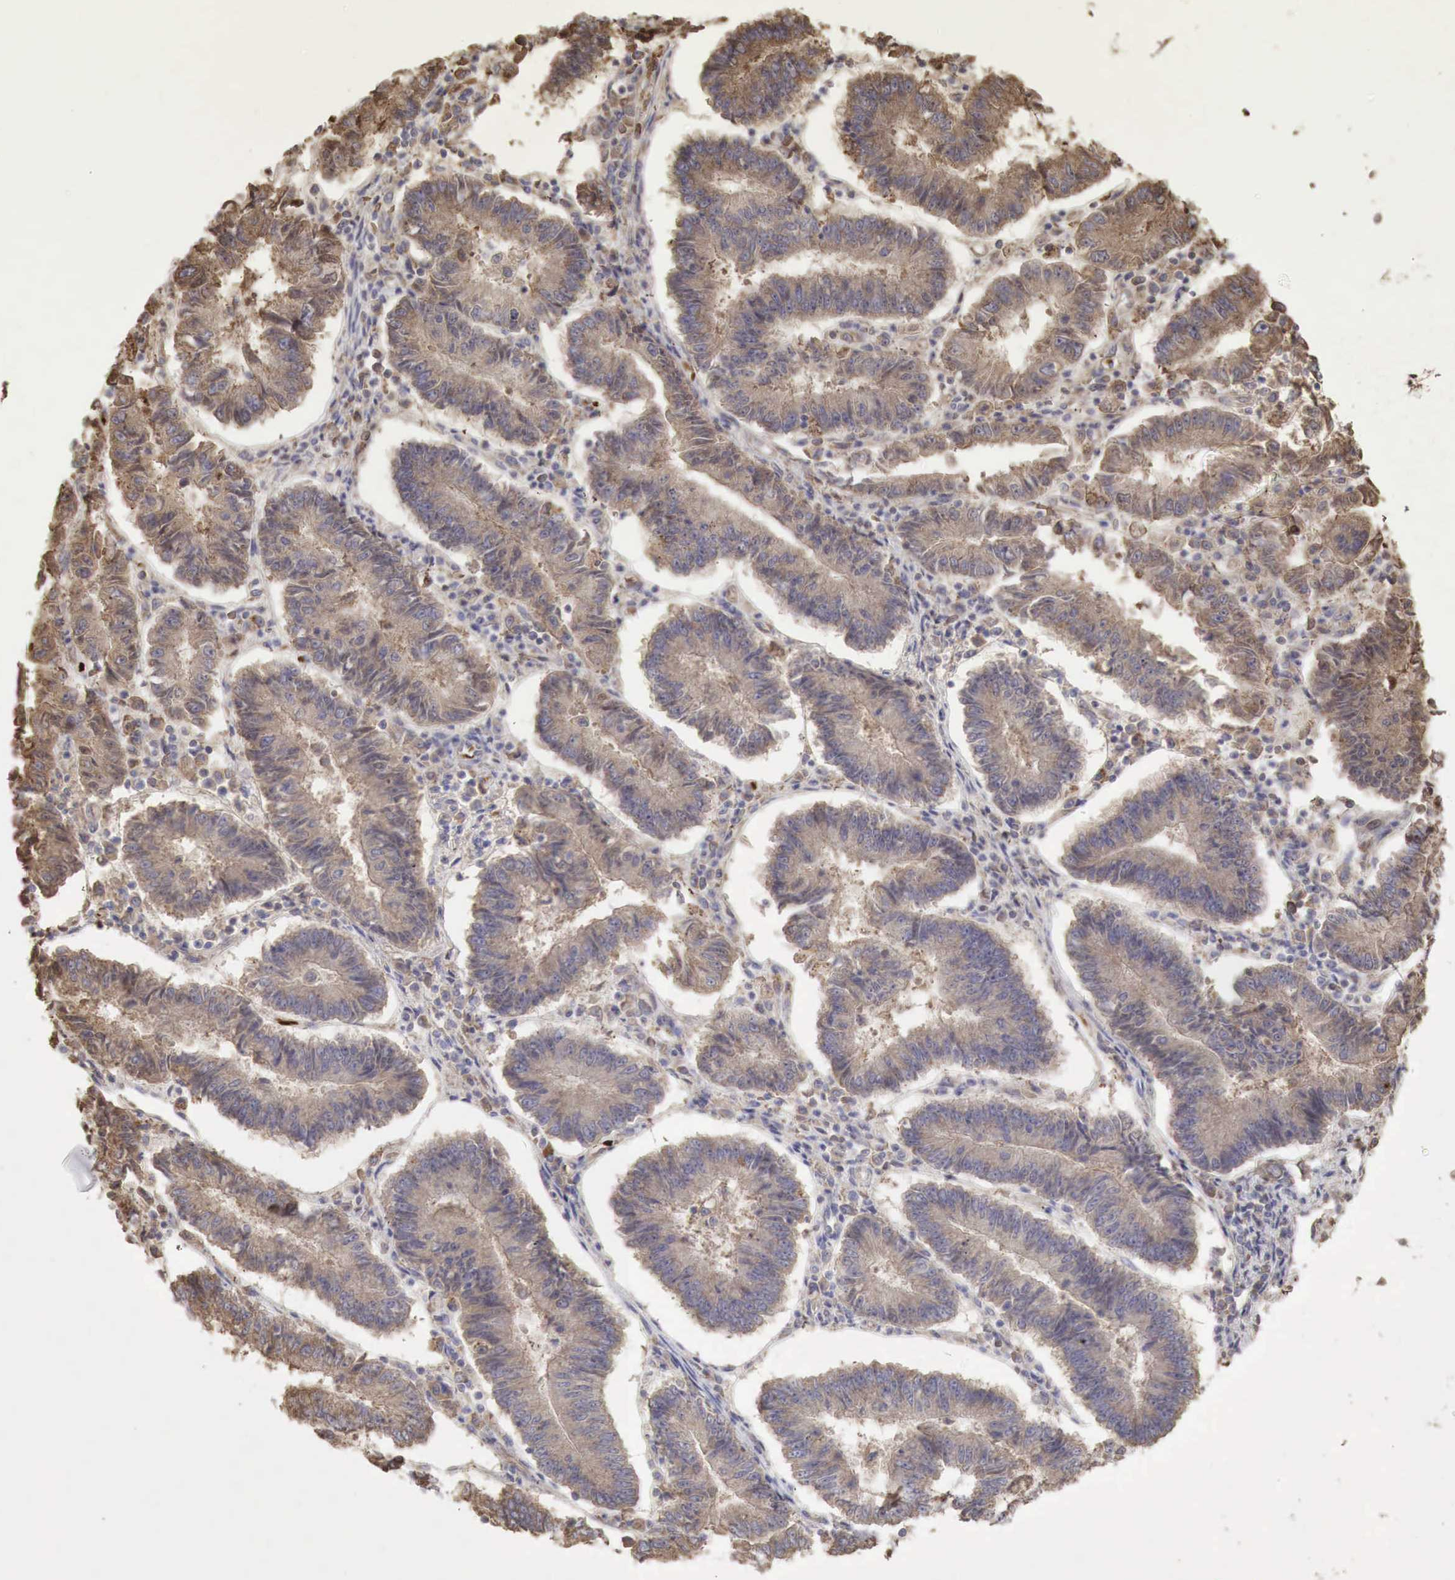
{"staining": {"intensity": "weak", "quantity": ">75%", "location": "cytoplasmic/membranous"}, "tissue": "endometrial cancer", "cell_type": "Tumor cells", "image_type": "cancer", "snomed": [{"axis": "morphology", "description": "Adenocarcinoma, NOS"}, {"axis": "topography", "description": "Endometrium"}], "caption": "Brown immunohistochemical staining in human endometrial cancer exhibits weak cytoplasmic/membranous expression in about >75% of tumor cells.", "gene": "PABPC5", "patient": {"sex": "female", "age": 75}}